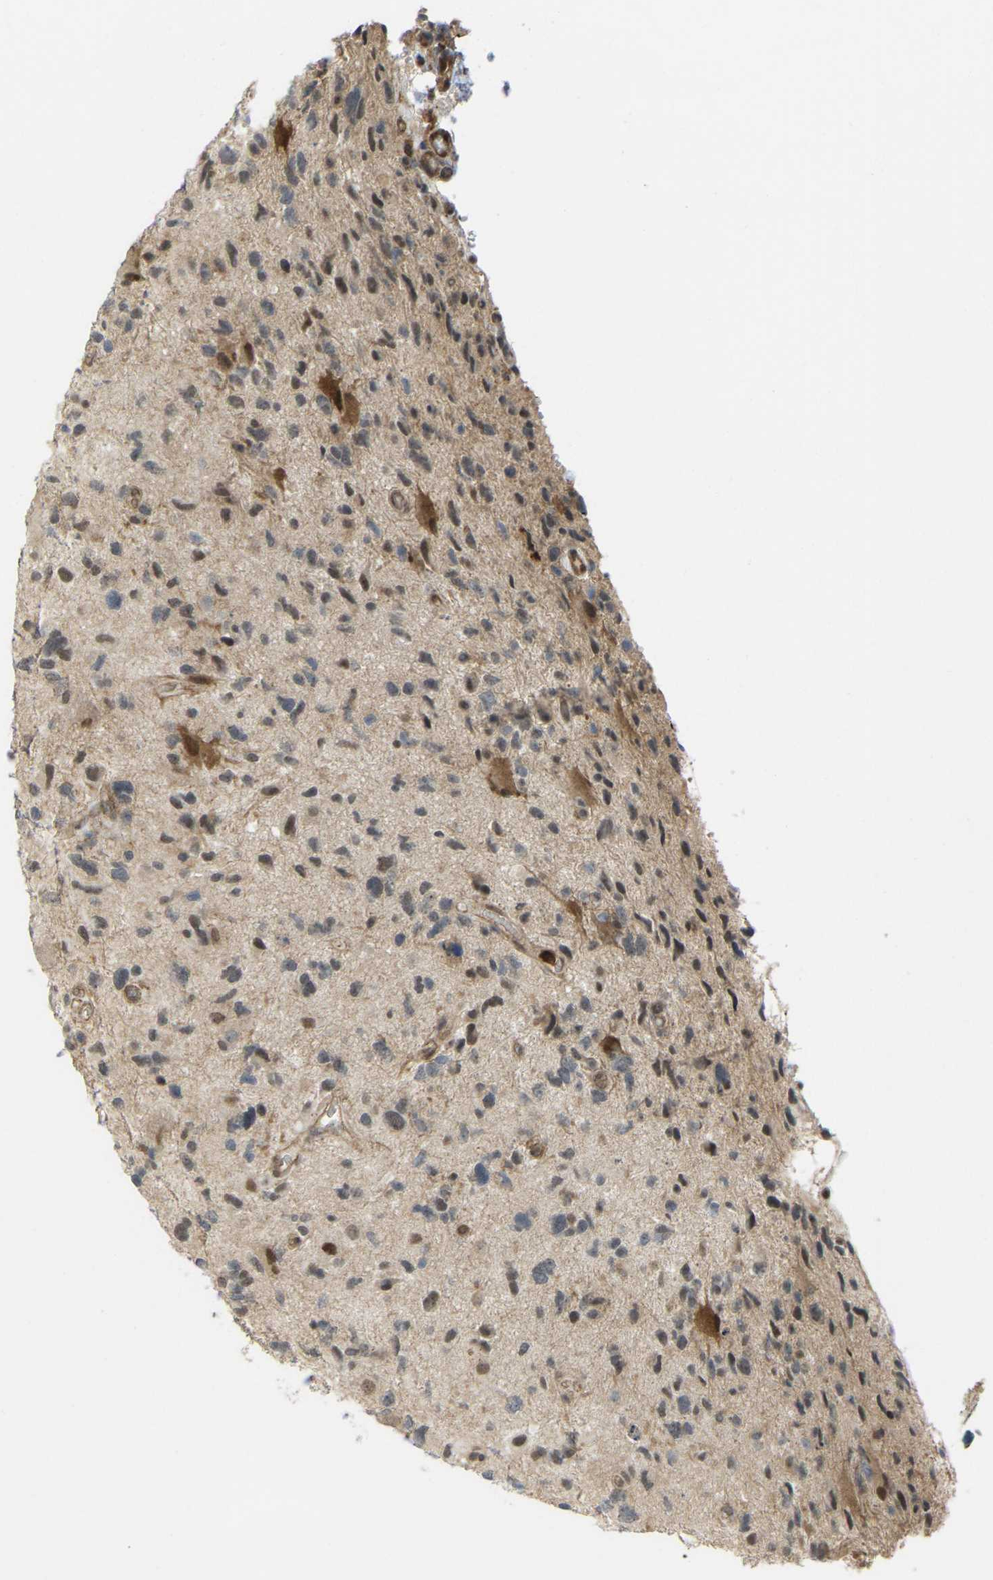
{"staining": {"intensity": "moderate", "quantity": "25%-75%", "location": "nuclear"}, "tissue": "glioma", "cell_type": "Tumor cells", "image_type": "cancer", "snomed": [{"axis": "morphology", "description": "Glioma, malignant, High grade"}, {"axis": "topography", "description": "Brain"}], "caption": "The image shows staining of glioma, revealing moderate nuclear protein positivity (brown color) within tumor cells.", "gene": "SERPINB5", "patient": {"sex": "male", "age": 33}}